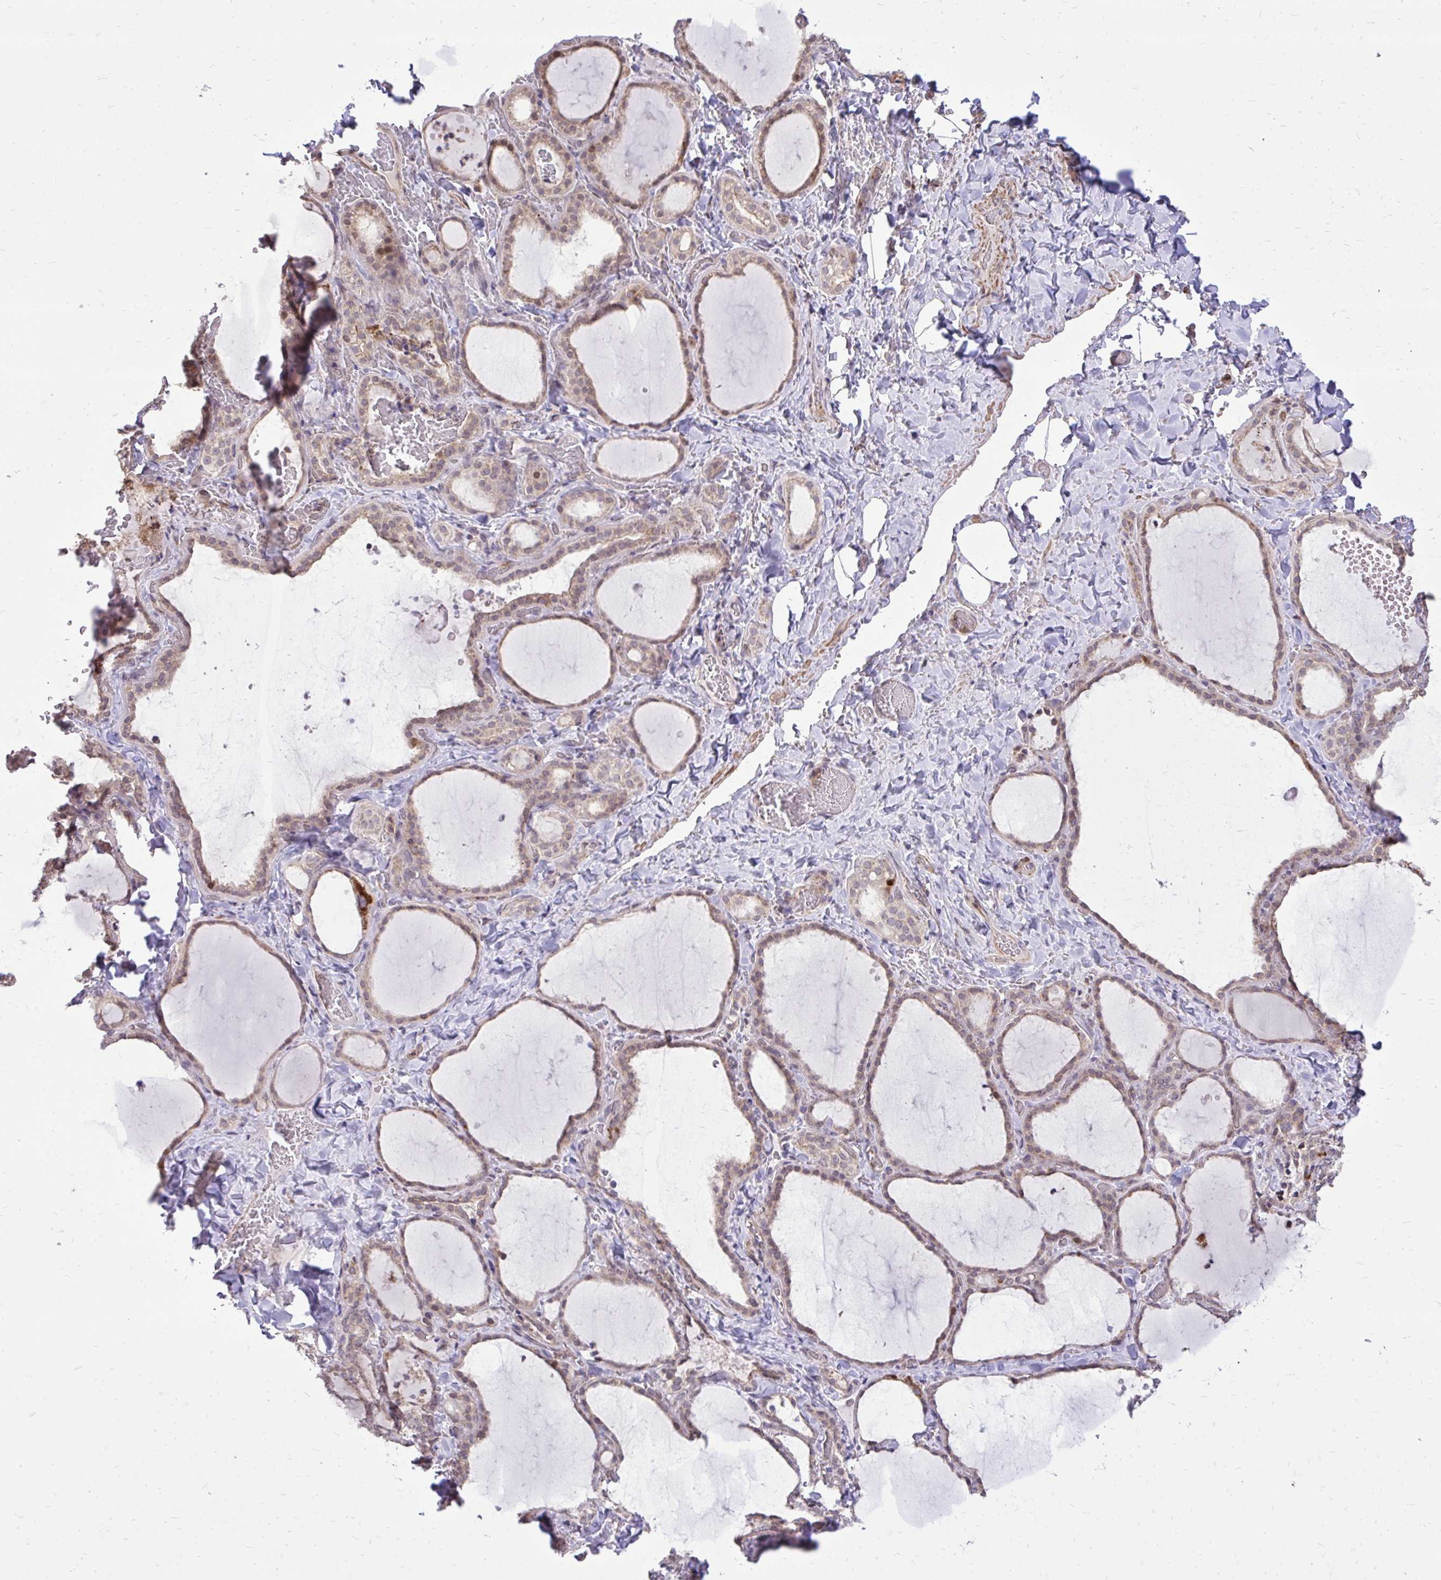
{"staining": {"intensity": "moderate", "quantity": "25%-75%", "location": "cytoplasmic/membranous"}, "tissue": "thyroid gland", "cell_type": "Glandular cells", "image_type": "normal", "snomed": [{"axis": "morphology", "description": "Normal tissue, NOS"}, {"axis": "topography", "description": "Thyroid gland"}], "caption": "Glandular cells show medium levels of moderate cytoplasmic/membranous positivity in approximately 25%-75% of cells in unremarkable human thyroid gland.", "gene": "SLC7A5", "patient": {"sex": "female", "age": 22}}